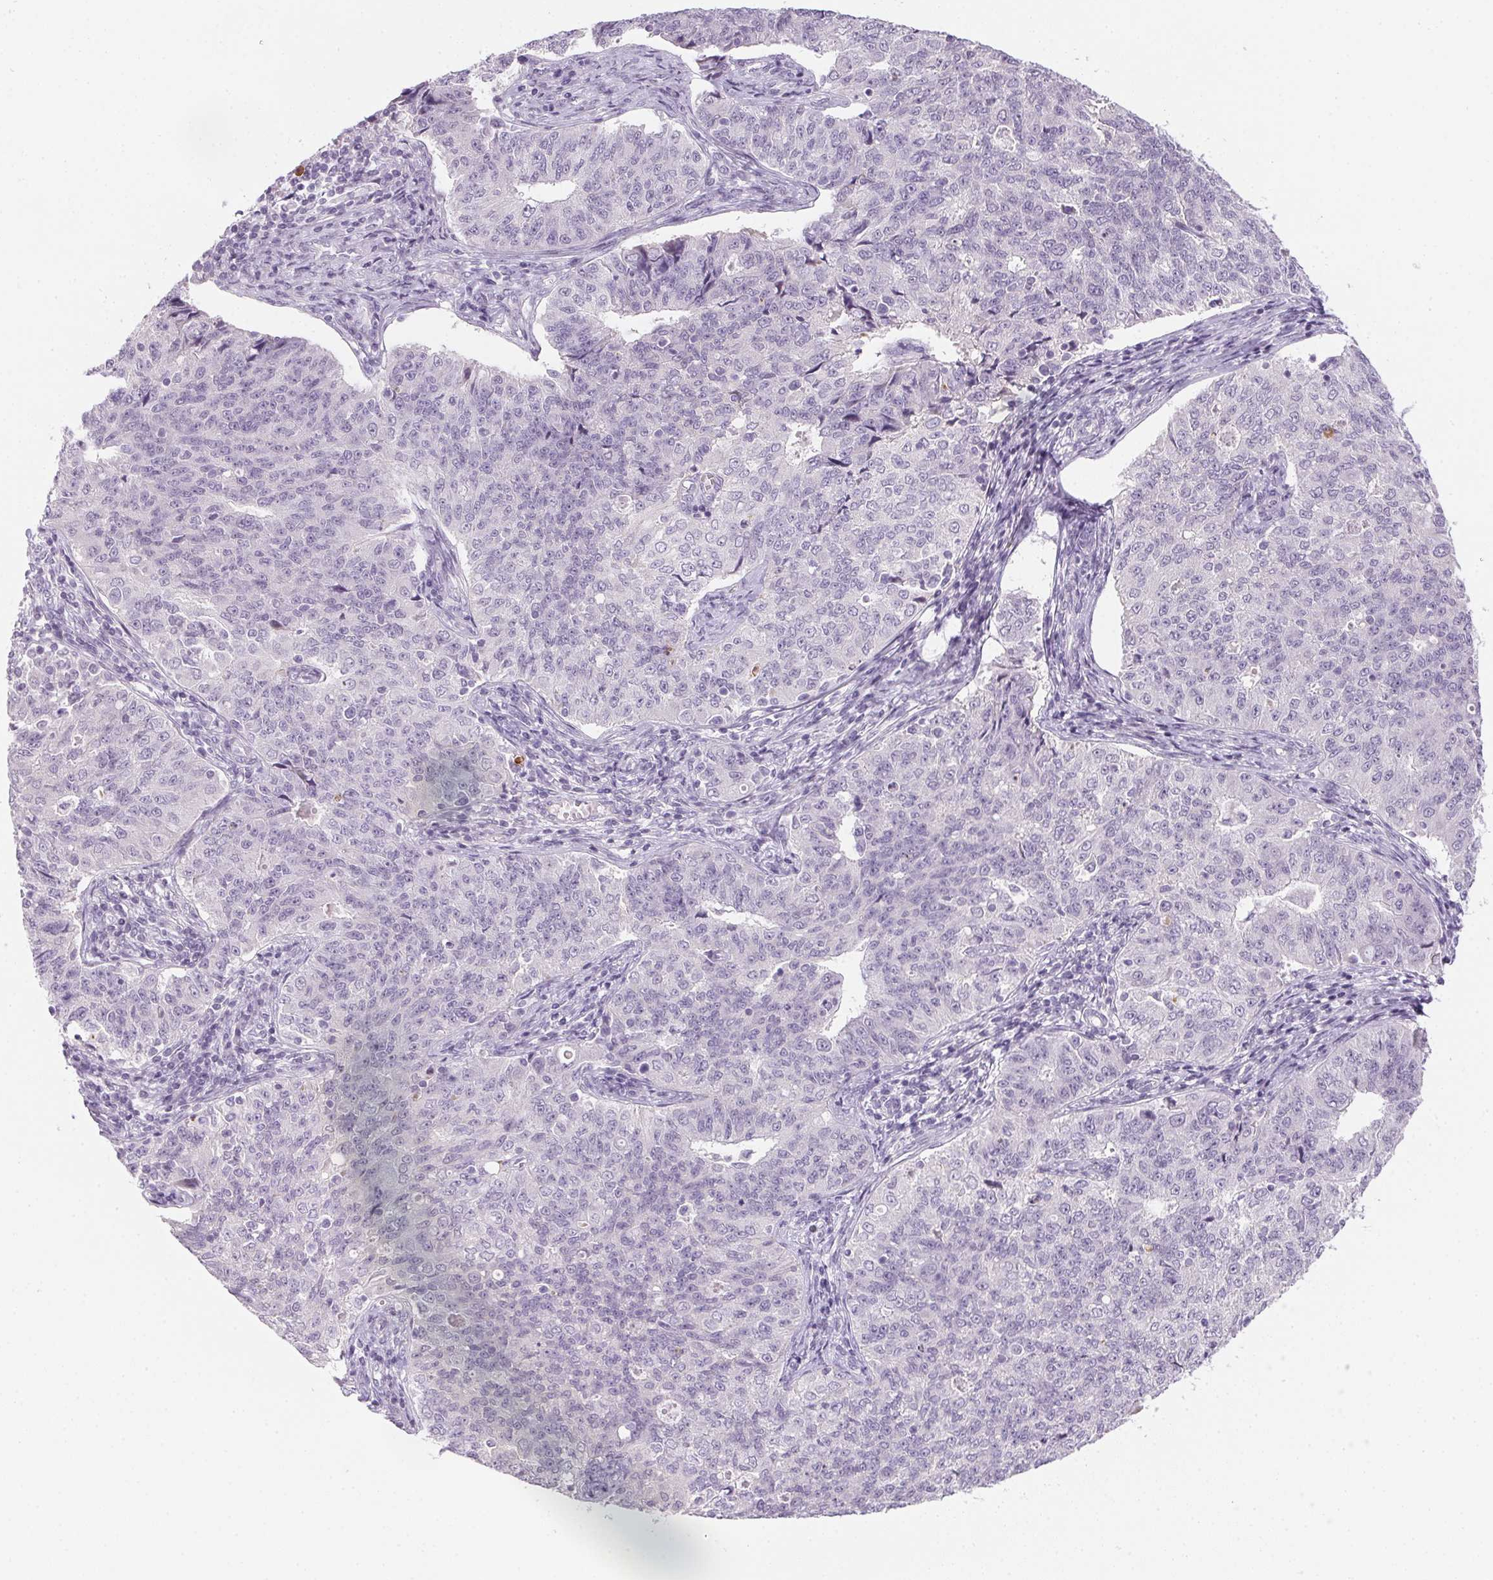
{"staining": {"intensity": "negative", "quantity": "none", "location": "none"}, "tissue": "endometrial cancer", "cell_type": "Tumor cells", "image_type": "cancer", "snomed": [{"axis": "morphology", "description": "Adenocarcinoma, NOS"}, {"axis": "topography", "description": "Endometrium"}], "caption": "This is an immunohistochemistry (IHC) histopathology image of human endometrial cancer. There is no positivity in tumor cells.", "gene": "GSDMC", "patient": {"sex": "female", "age": 43}}